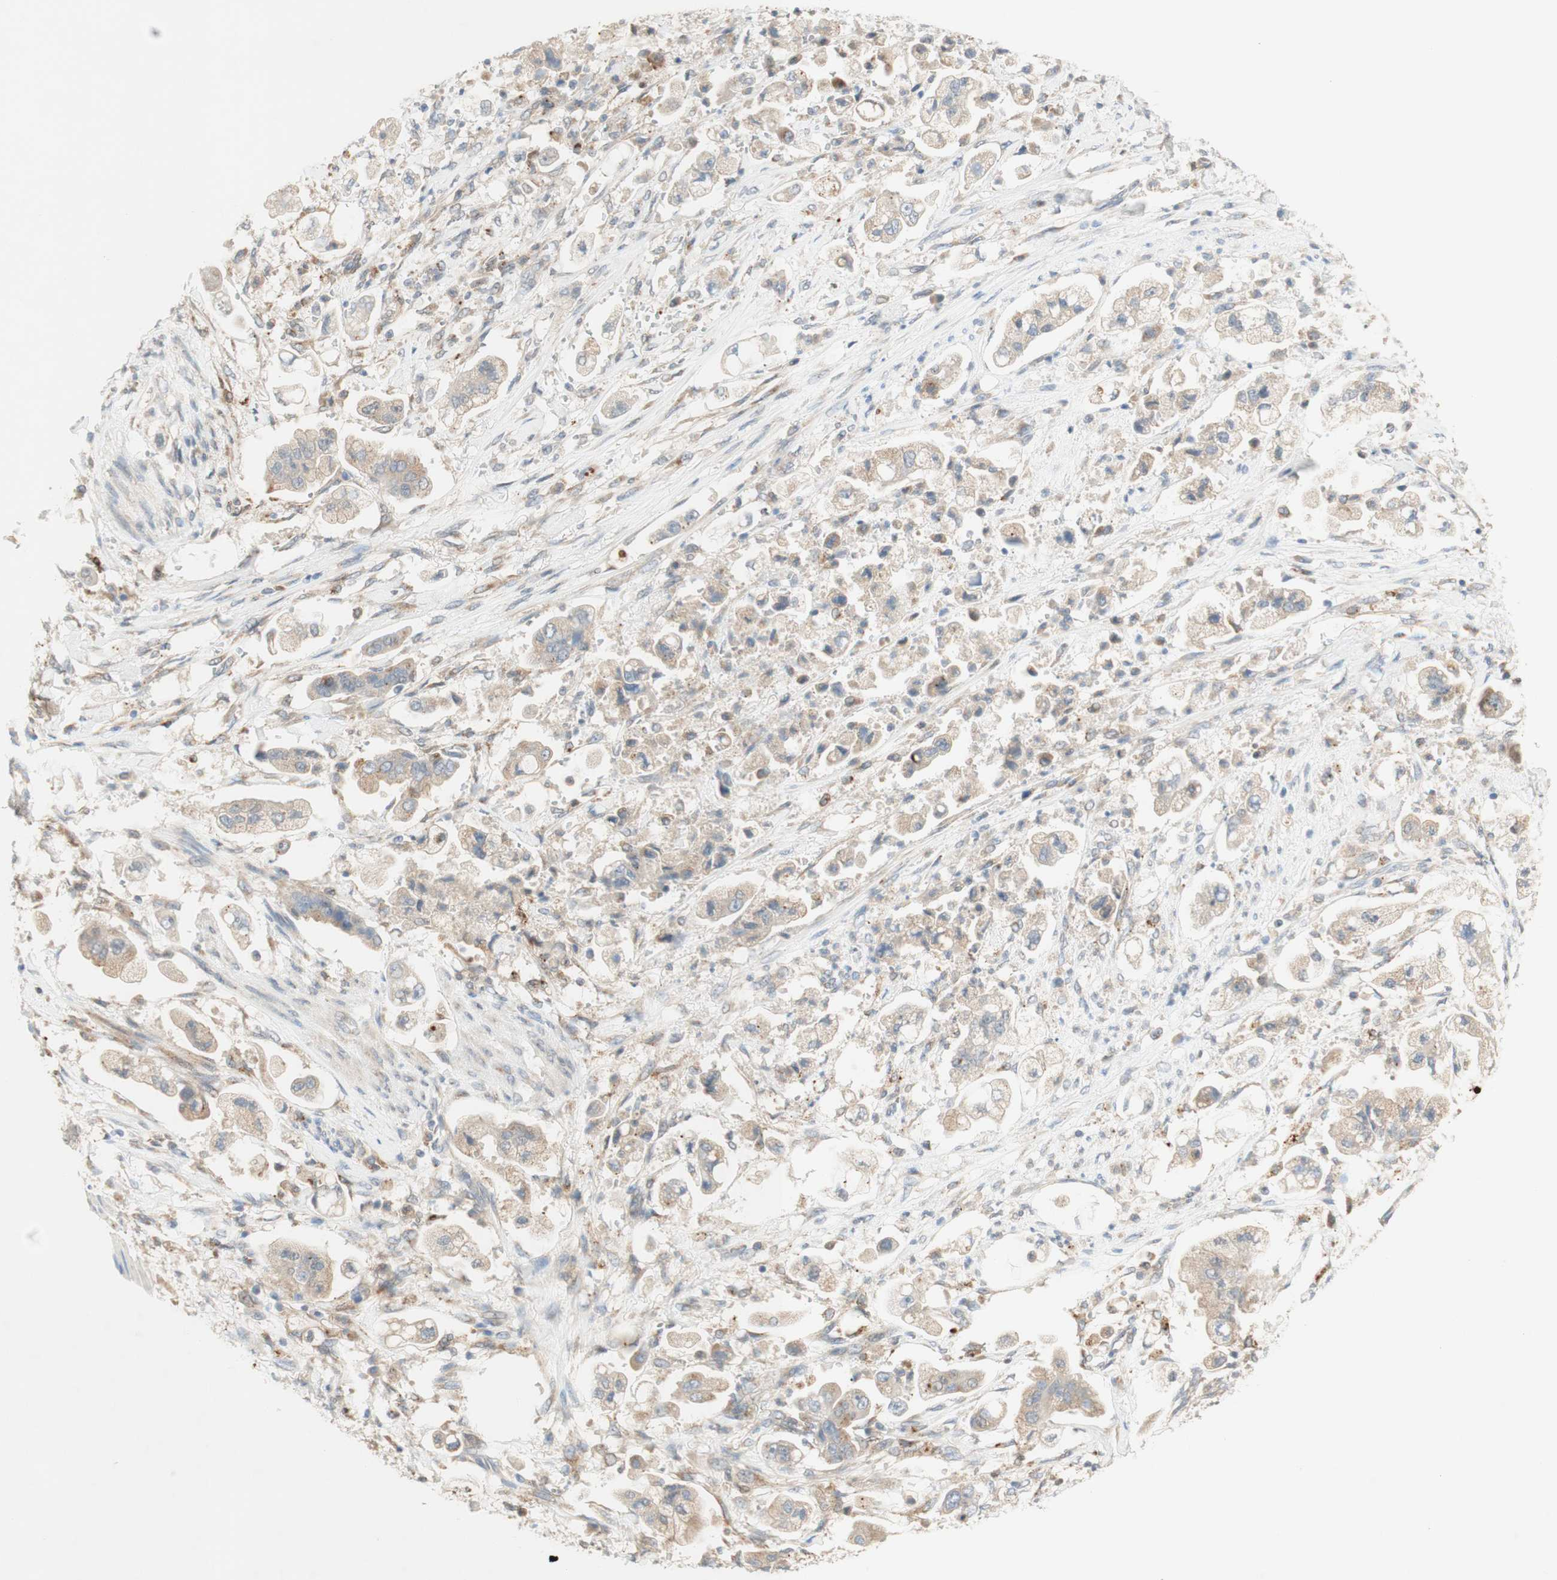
{"staining": {"intensity": "weak", "quantity": ">75%", "location": "cytoplasmic/membranous"}, "tissue": "stomach cancer", "cell_type": "Tumor cells", "image_type": "cancer", "snomed": [{"axis": "morphology", "description": "Adenocarcinoma, NOS"}, {"axis": "topography", "description": "Stomach"}], "caption": "Immunohistochemistry (IHC) photomicrograph of neoplastic tissue: human adenocarcinoma (stomach) stained using immunohistochemistry (IHC) displays low levels of weak protein expression localized specifically in the cytoplasmic/membranous of tumor cells, appearing as a cytoplasmic/membranous brown color.", "gene": "GAPT", "patient": {"sex": "male", "age": 62}}